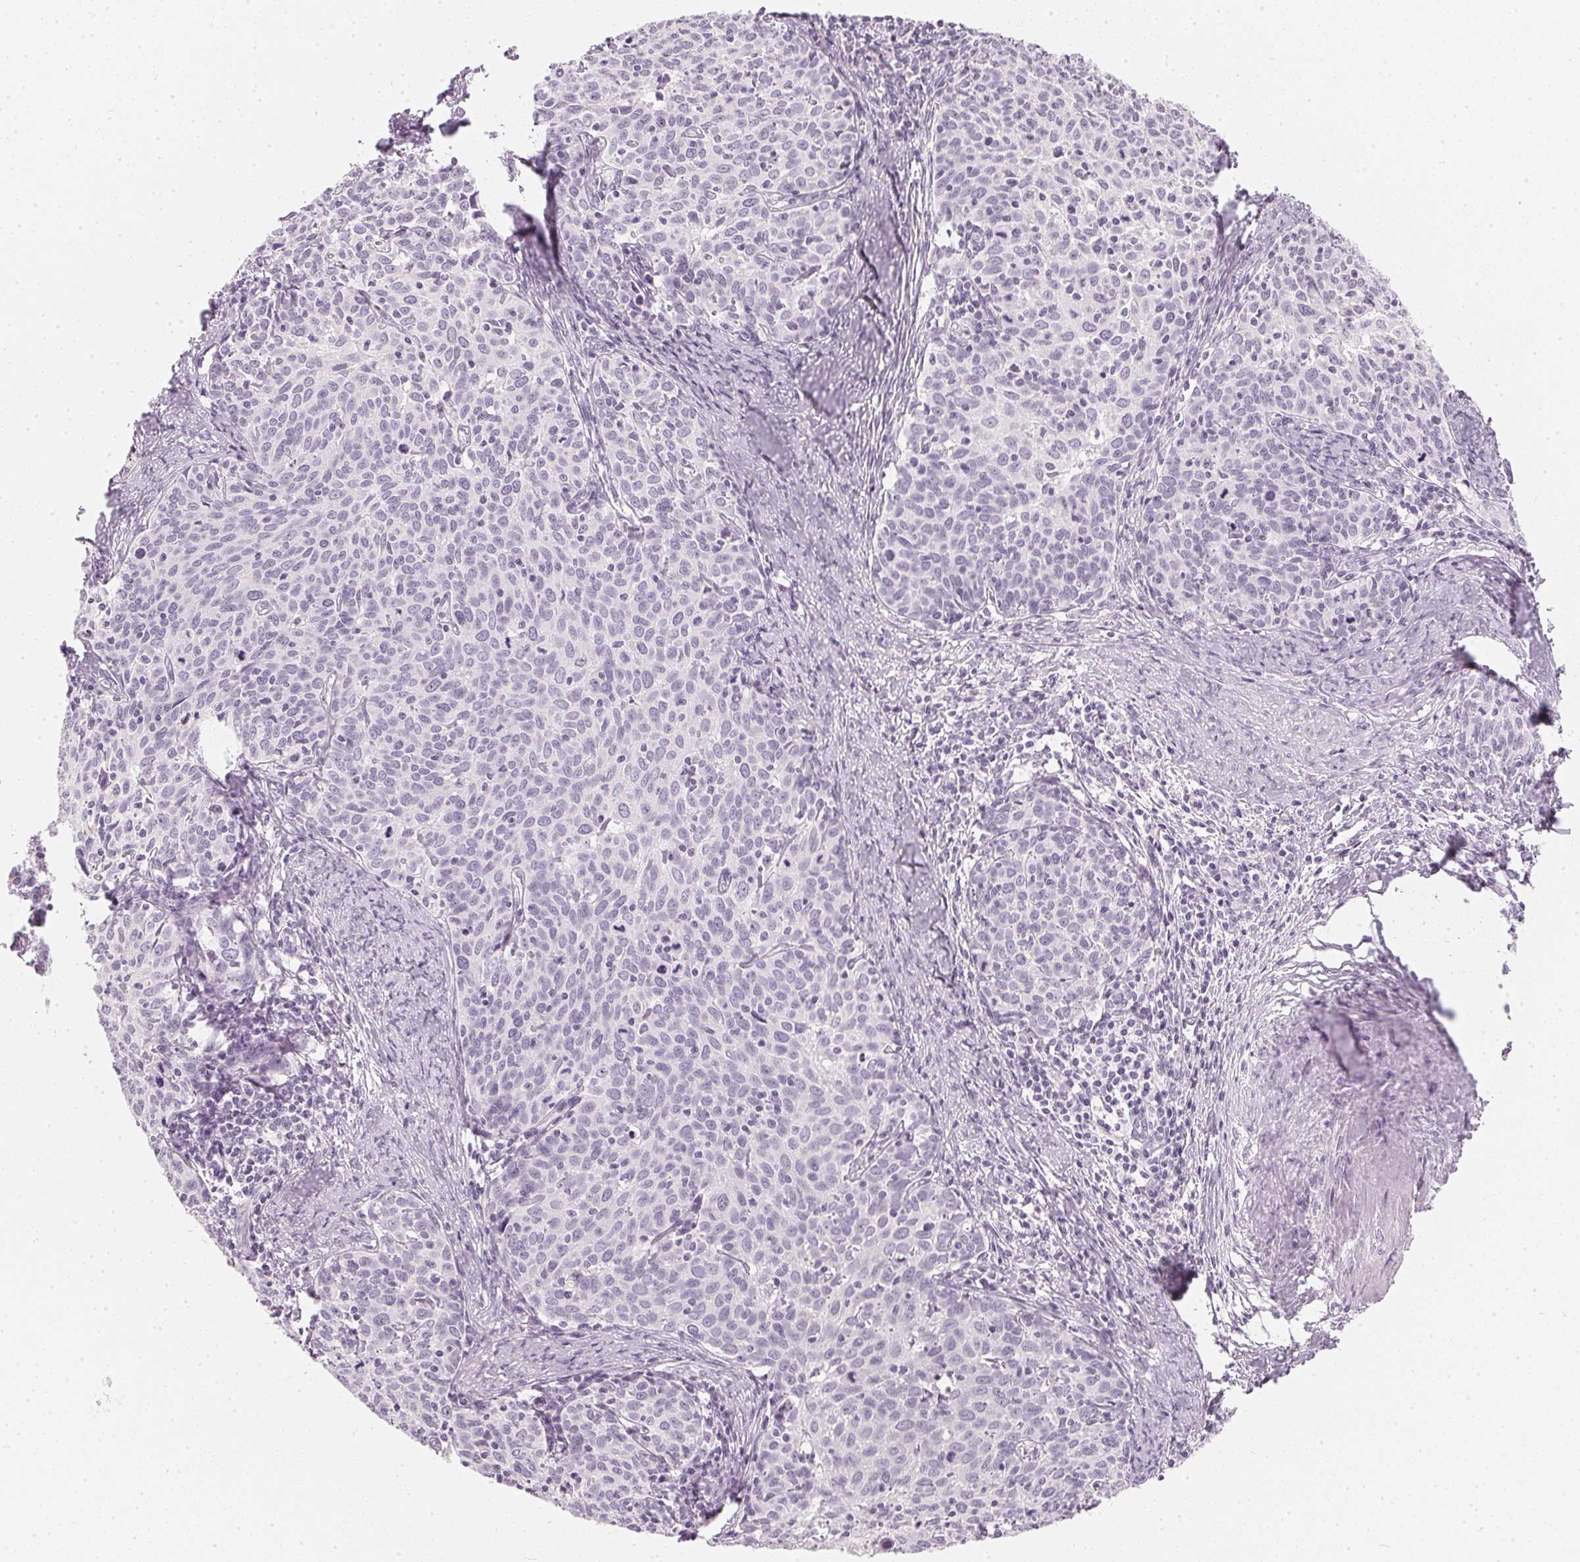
{"staining": {"intensity": "negative", "quantity": "none", "location": "none"}, "tissue": "cervical cancer", "cell_type": "Tumor cells", "image_type": "cancer", "snomed": [{"axis": "morphology", "description": "Squamous cell carcinoma, NOS"}, {"axis": "topography", "description": "Cervix"}], "caption": "High magnification brightfield microscopy of cervical cancer (squamous cell carcinoma) stained with DAB (brown) and counterstained with hematoxylin (blue): tumor cells show no significant positivity.", "gene": "CHST4", "patient": {"sex": "female", "age": 62}}